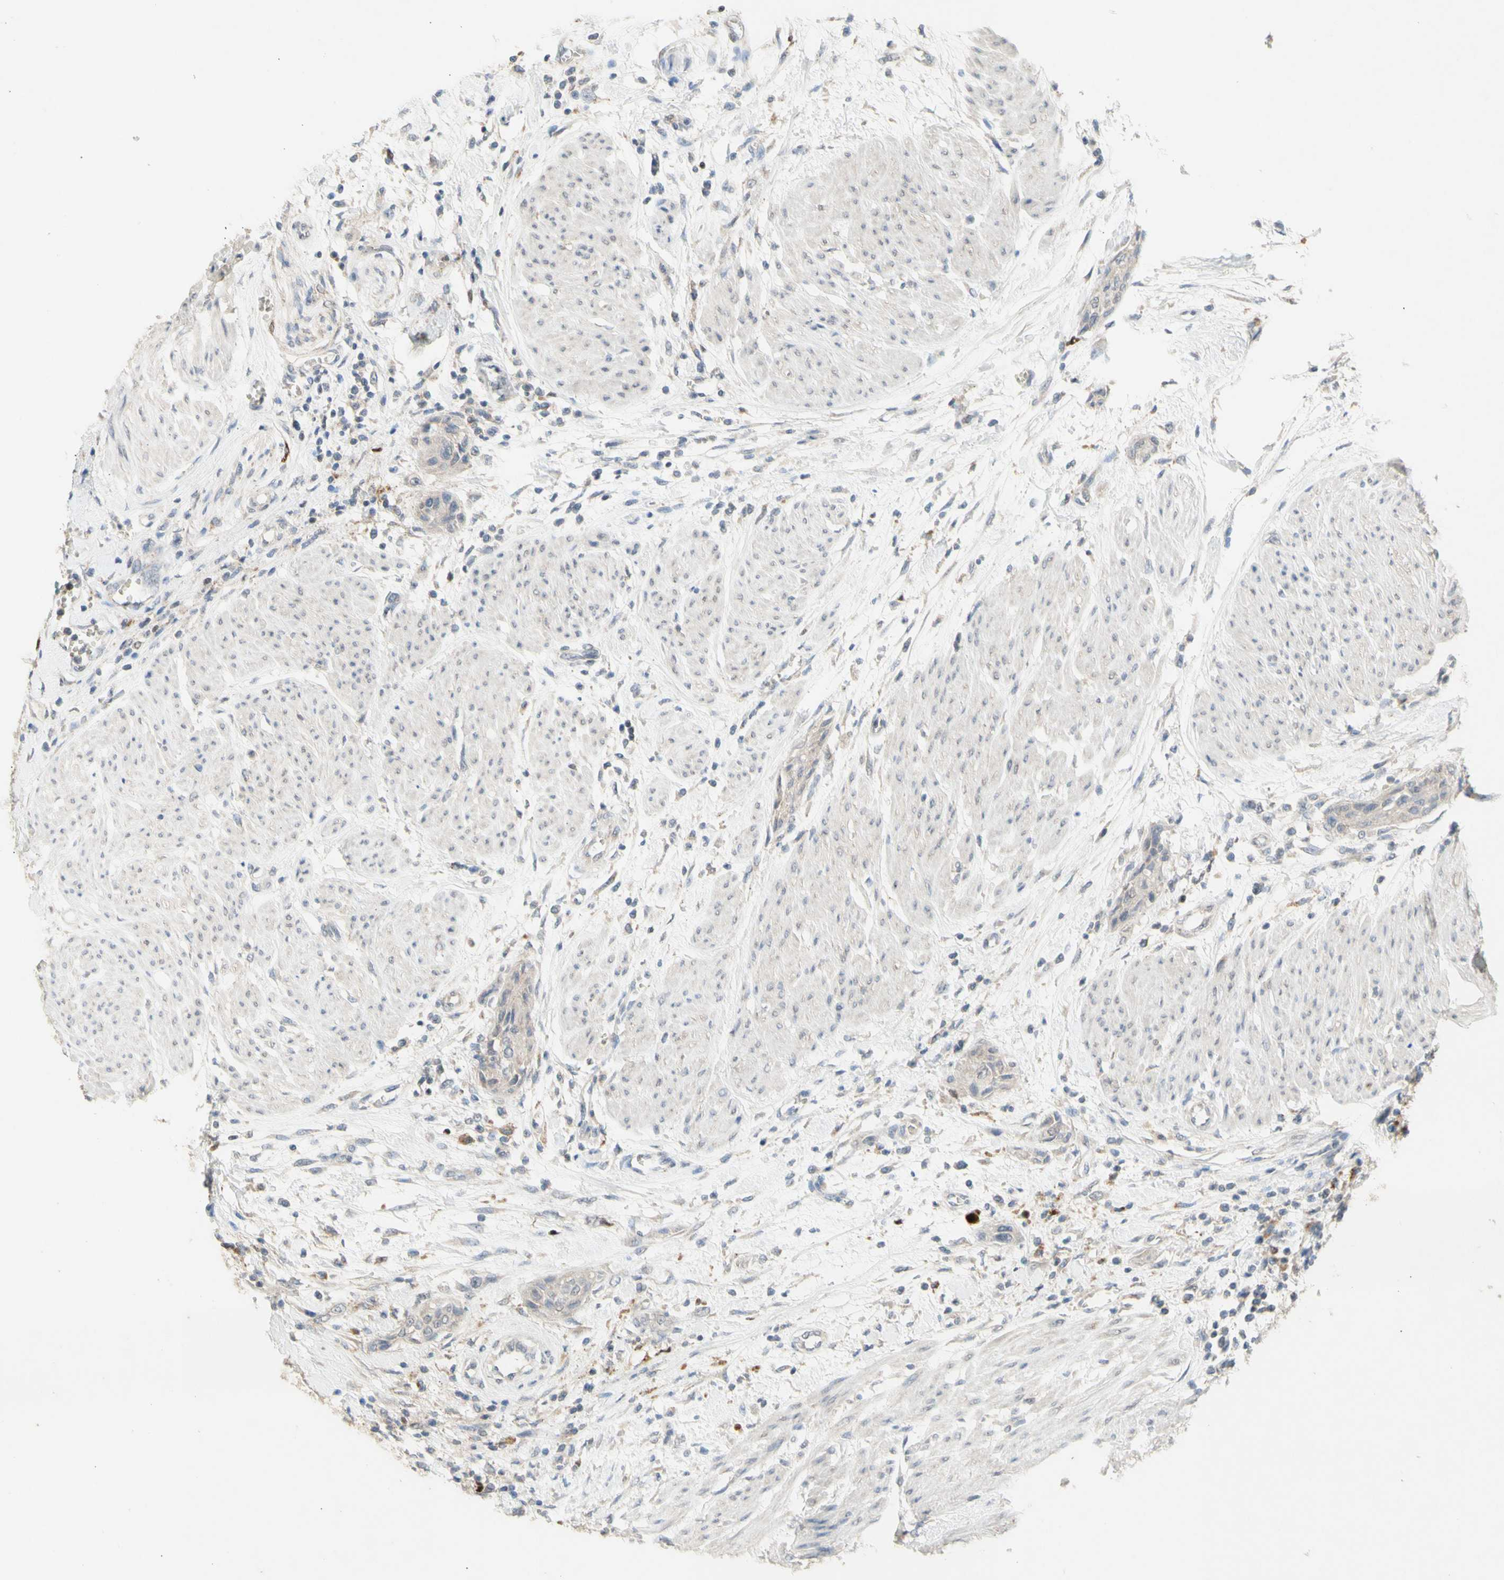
{"staining": {"intensity": "negative", "quantity": "none", "location": "none"}, "tissue": "urothelial cancer", "cell_type": "Tumor cells", "image_type": "cancer", "snomed": [{"axis": "morphology", "description": "Urothelial carcinoma, High grade"}, {"axis": "topography", "description": "Urinary bladder"}], "caption": "Human urothelial cancer stained for a protein using immunohistochemistry demonstrates no expression in tumor cells.", "gene": "NLRP1", "patient": {"sex": "male", "age": 35}}